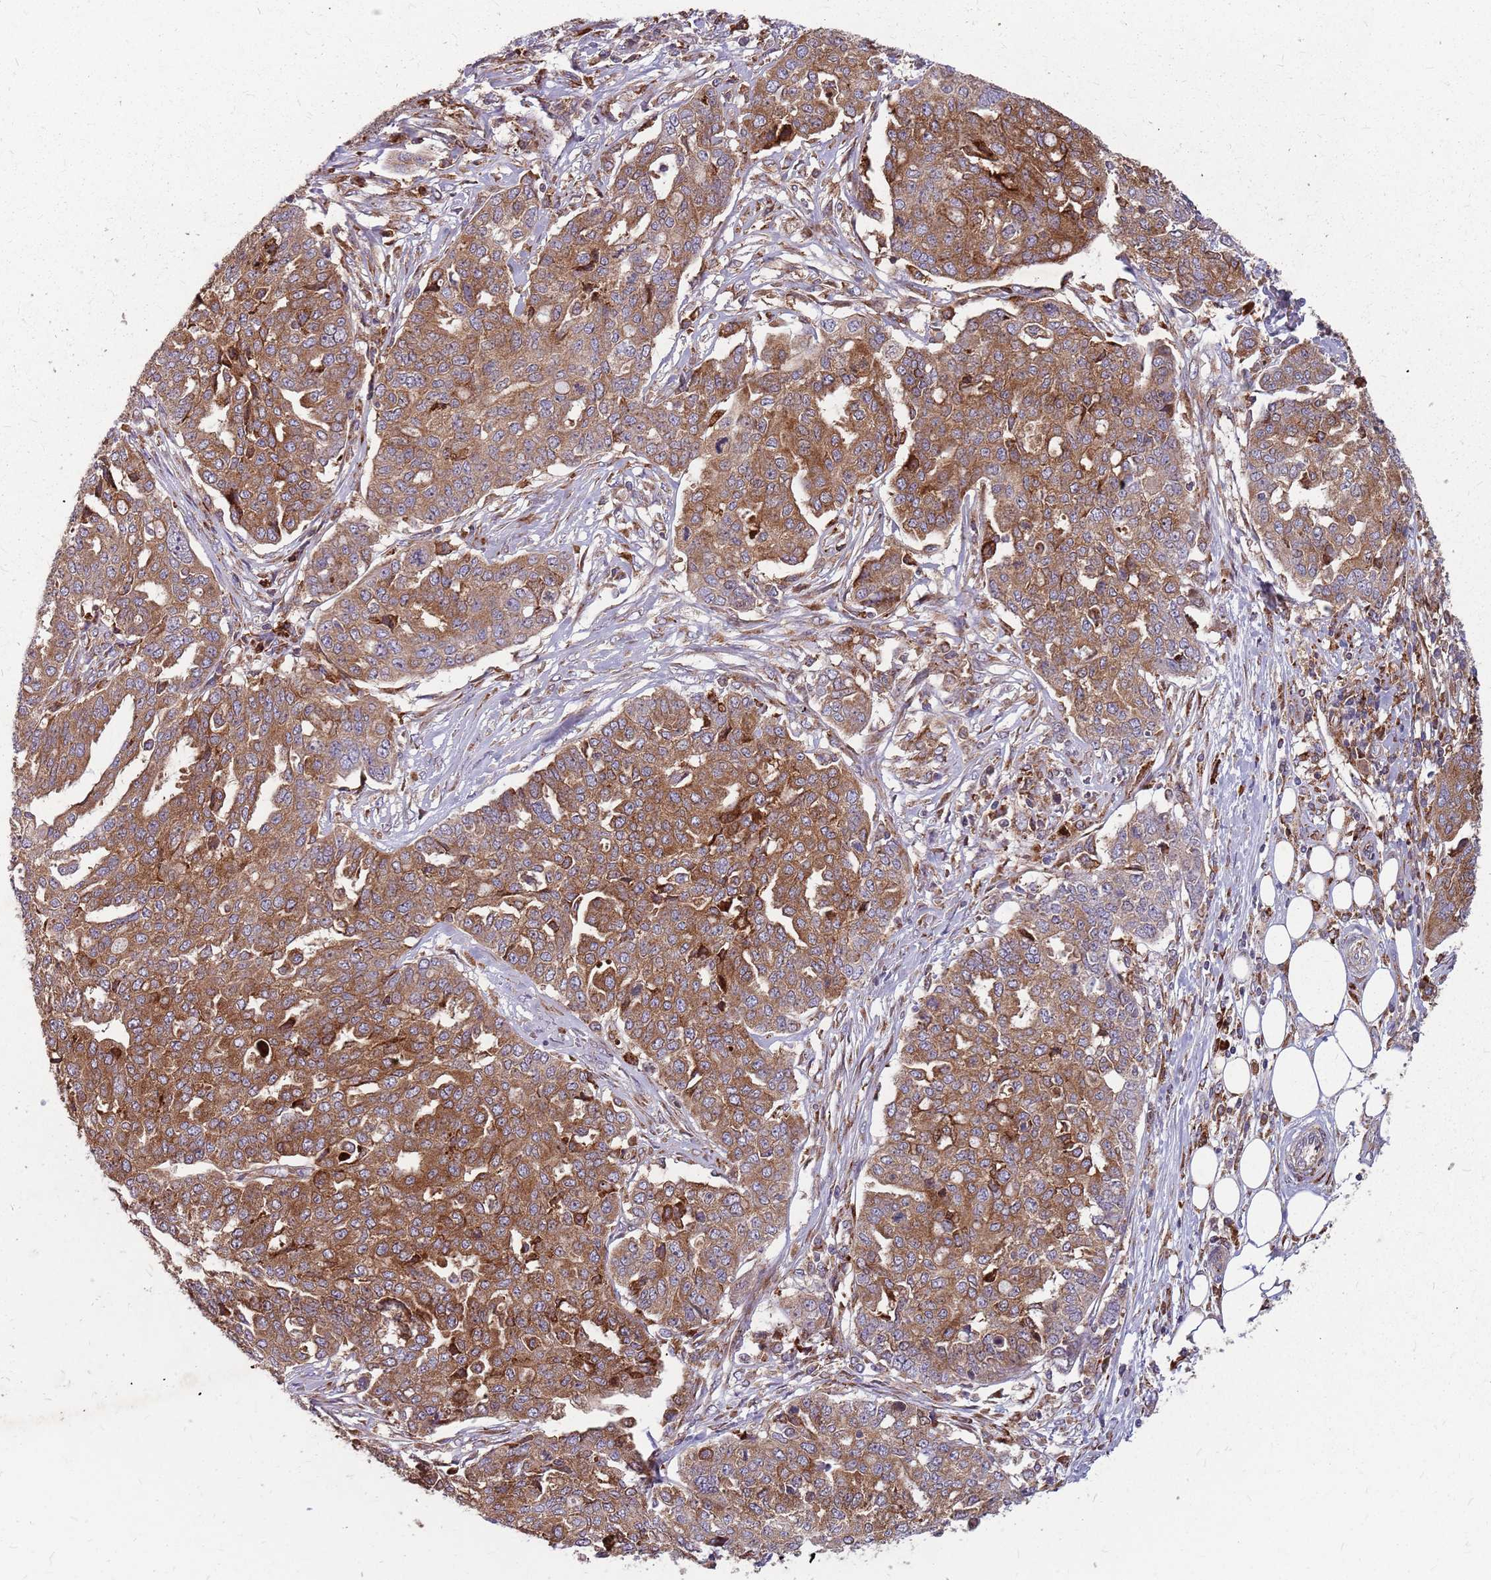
{"staining": {"intensity": "moderate", "quantity": ">75%", "location": "cytoplasmic/membranous"}, "tissue": "ovarian cancer", "cell_type": "Tumor cells", "image_type": "cancer", "snomed": [{"axis": "morphology", "description": "Cystadenocarcinoma, serous, NOS"}, {"axis": "topography", "description": "Soft tissue"}, {"axis": "topography", "description": "Ovary"}], "caption": "Protein expression analysis of ovarian serous cystadenocarcinoma demonstrates moderate cytoplasmic/membranous staining in approximately >75% of tumor cells.", "gene": "NME4", "patient": {"sex": "female", "age": 57}}